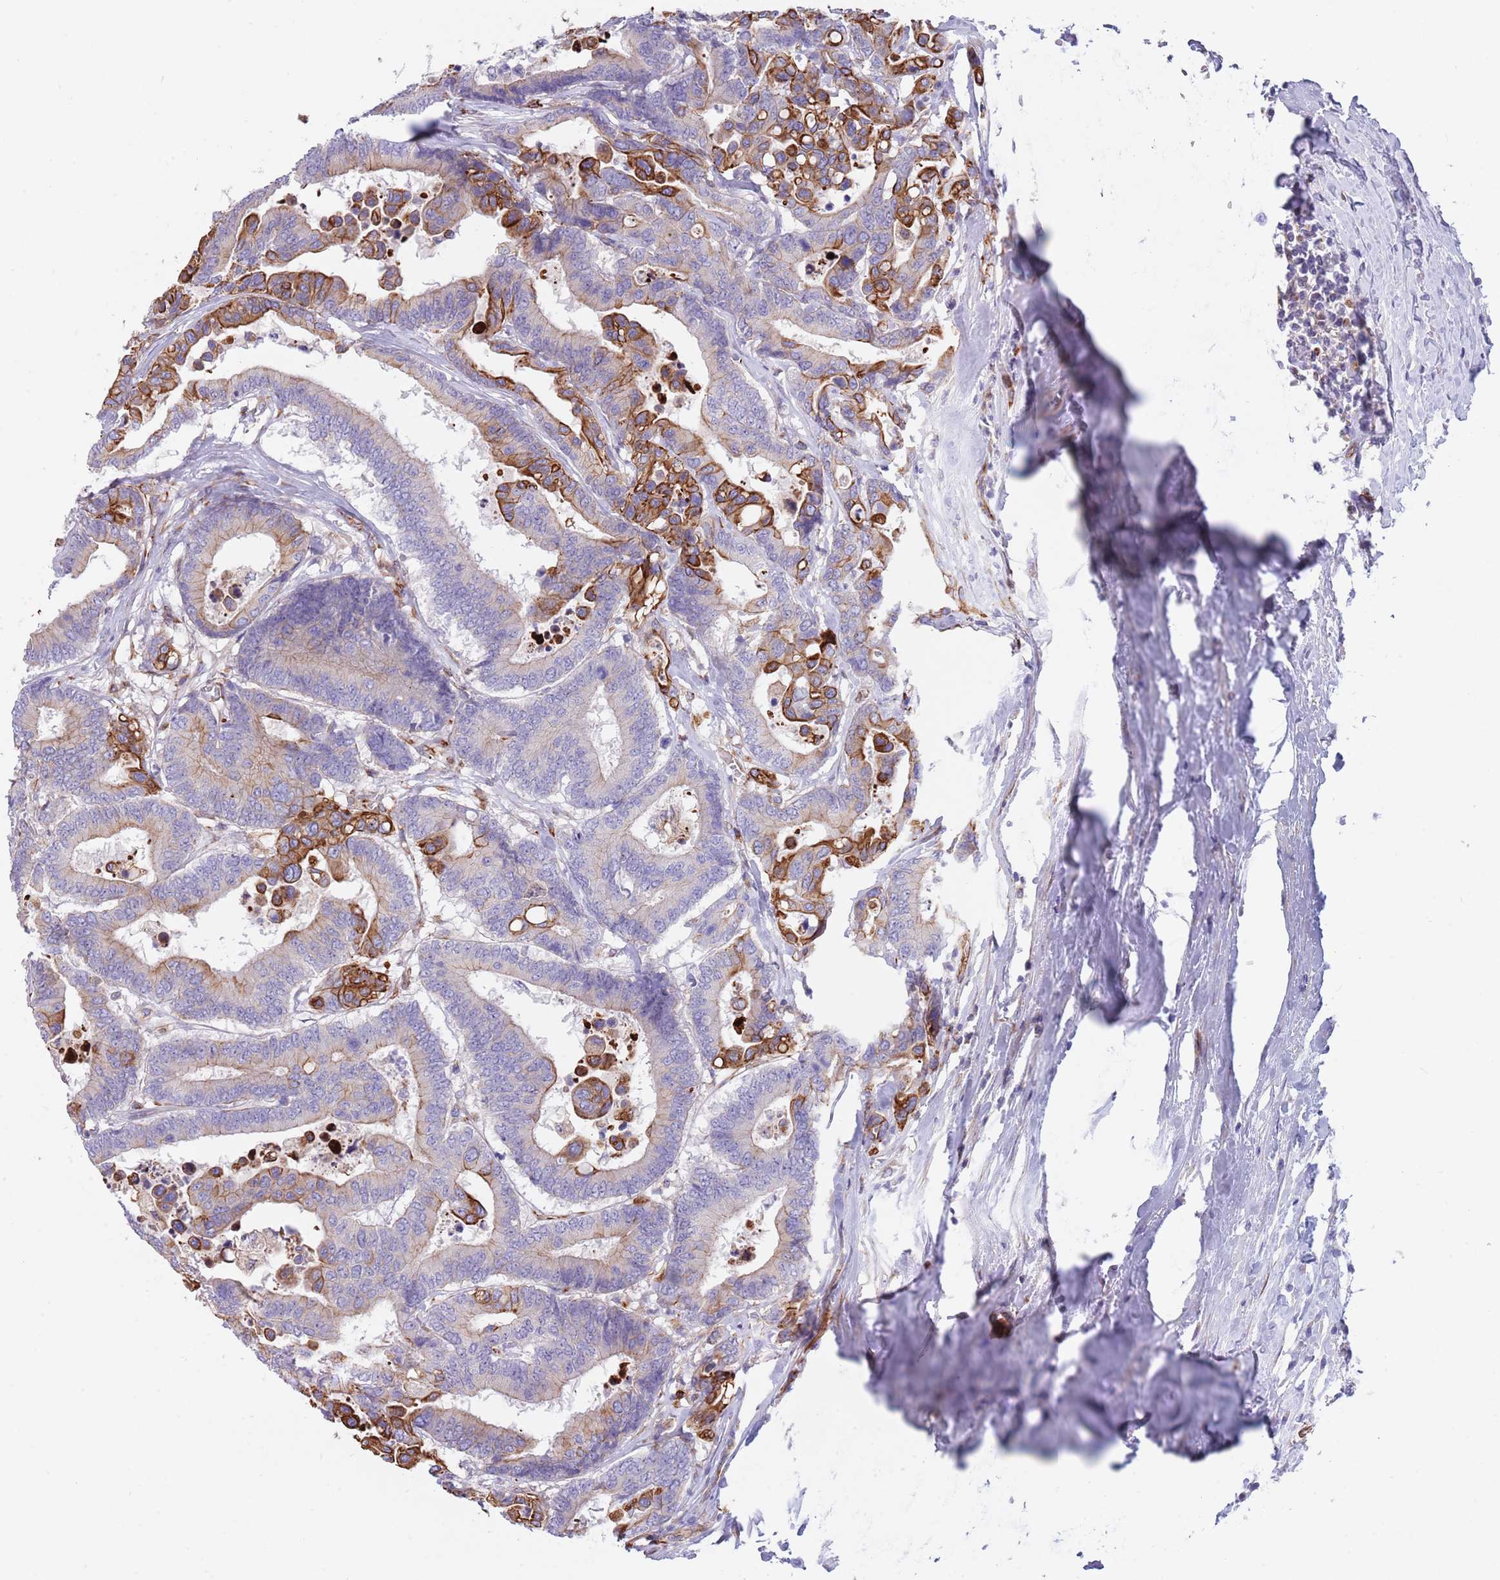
{"staining": {"intensity": "moderate", "quantity": "25%-75%", "location": "cytoplasmic/membranous"}, "tissue": "colorectal cancer", "cell_type": "Tumor cells", "image_type": "cancer", "snomed": [{"axis": "morphology", "description": "Normal tissue, NOS"}, {"axis": "morphology", "description": "Adenocarcinoma, NOS"}, {"axis": "topography", "description": "Colon"}], "caption": "Immunohistochemical staining of adenocarcinoma (colorectal) displays moderate cytoplasmic/membranous protein expression in approximately 25%-75% of tumor cells. Nuclei are stained in blue.", "gene": "MOGAT1", "patient": {"sex": "male", "age": 82}}